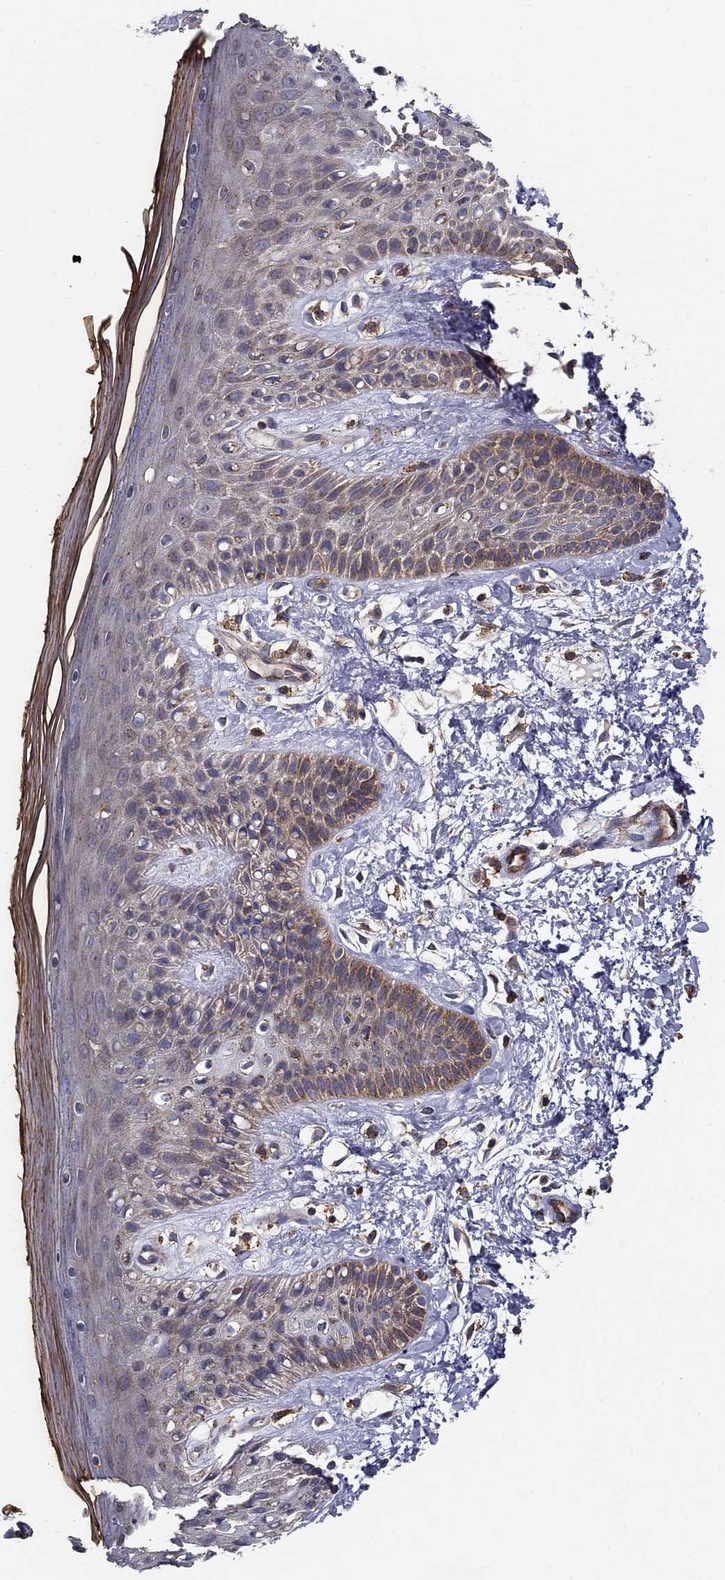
{"staining": {"intensity": "strong", "quantity": "25%-75%", "location": "cytoplasmic/membranous"}, "tissue": "skin", "cell_type": "Epidermal cells", "image_type": "normal", "snomed": [{"axis": "morphology", "description": "Normal tissue, NOS"}, {"axis": "topography", "description": "Anal"}], "caption": "Immunohistochemistry photomicrograph of benign human skin stained for a protein (brown), which displays high levels of strong cytoplasmic/membranous expression in approximately 25%-75% of epidermal cells.", "gene": "ALDH4A1", "patient": {"sex": "male", "age": 36}}